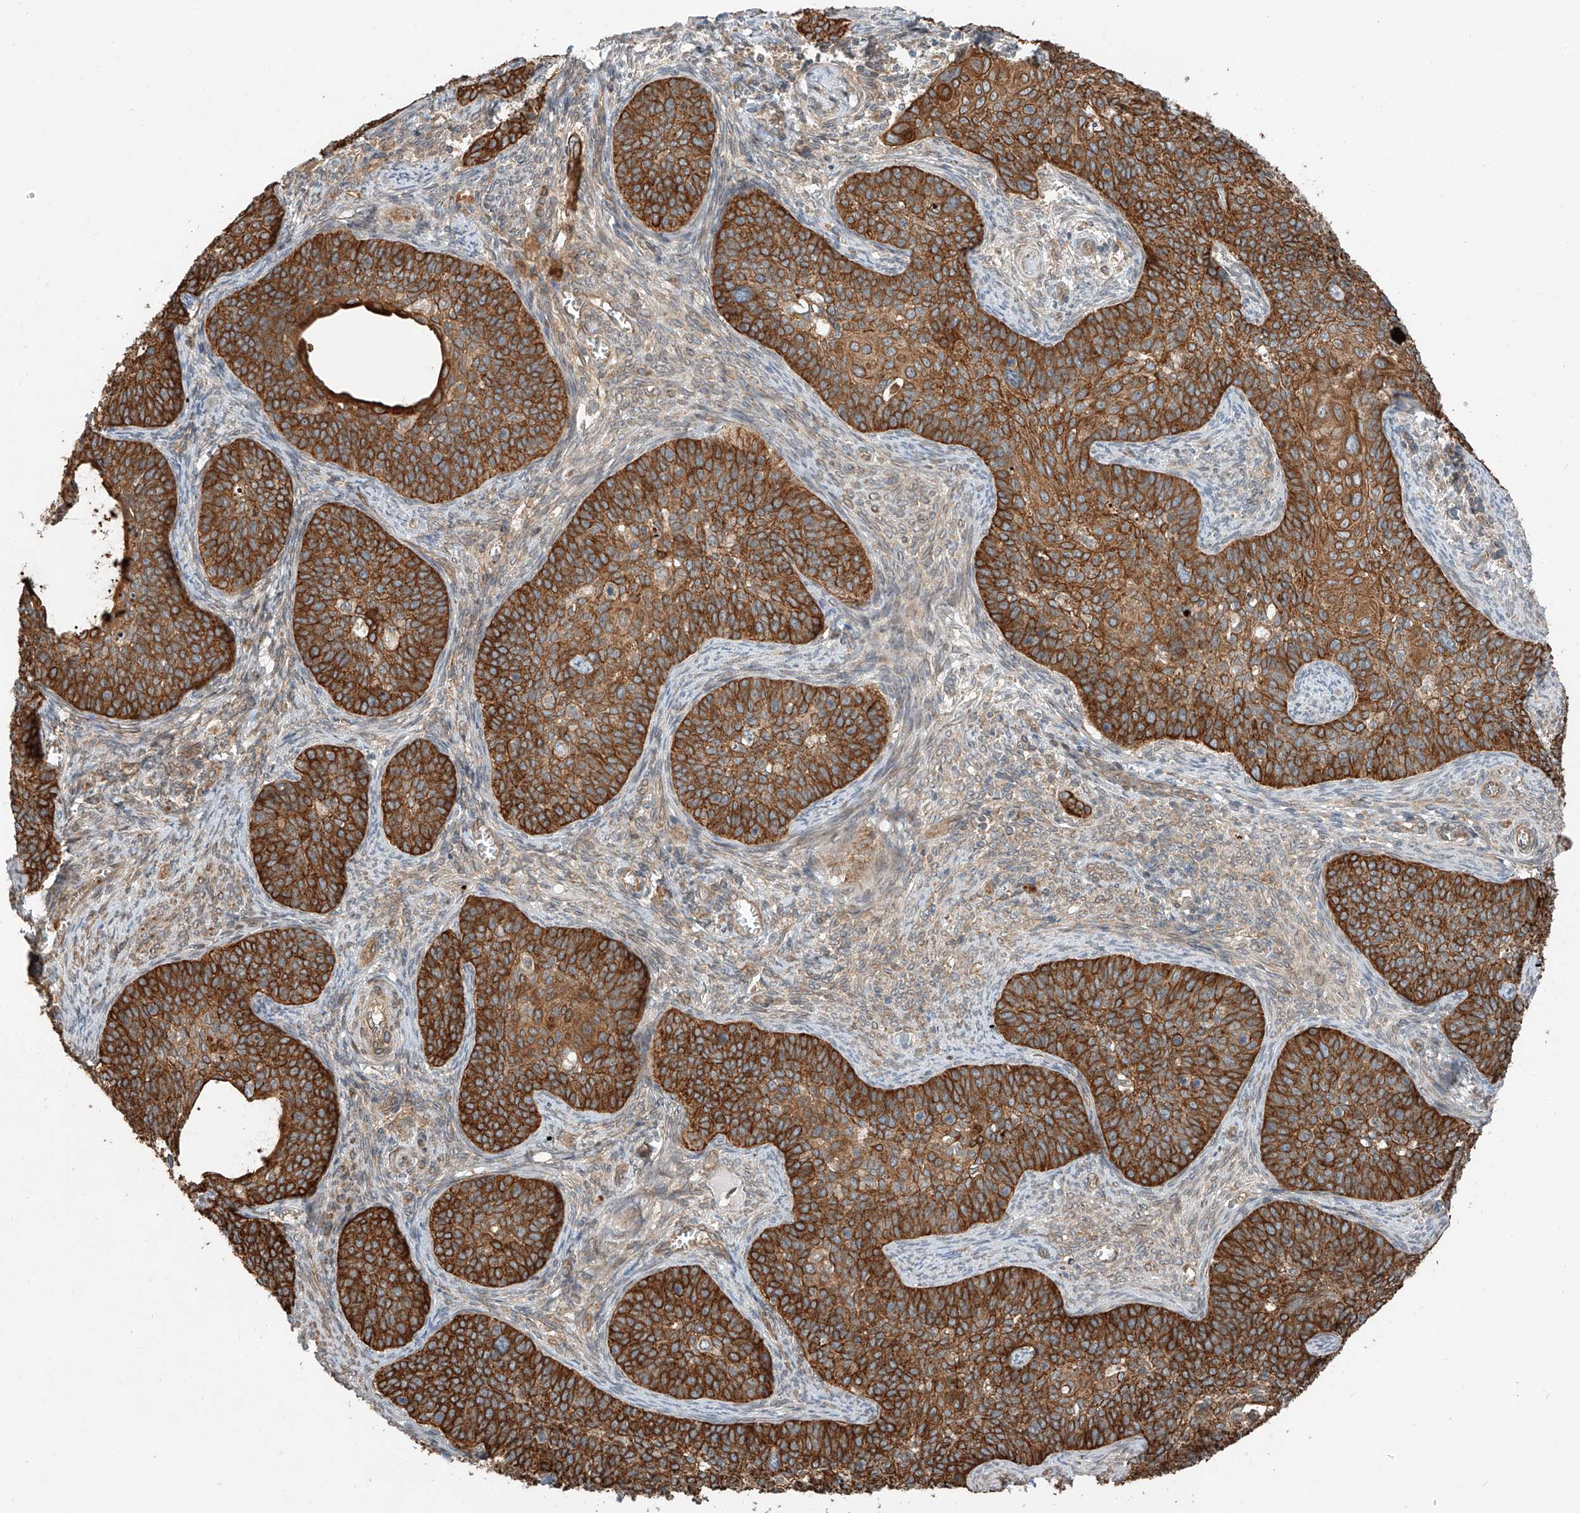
{"staining": {"intensity": "strong", "quantity": ">75%", "location": "cytoplasmic/membranous"}, "tissue": "cervical cancer", "cell_type": "Tumor cells", "image_type": "cancer", "snomed": [{"axis": "morphology", "description": "Squamous cell carcinoma, NOS"}, {"axis": "topography", "description": "Cervix"}], "caption": "Immunohistochemistry (IHC) image of human squamous cell carcinoma (cervical) stained for a protein (brown), which exhibits high levels of strong cytoplasmic/membranous positivity in approximately >75% of tumor cells.", "gene": "CEP162", "patient": {"sex": "female", "age": 33}}